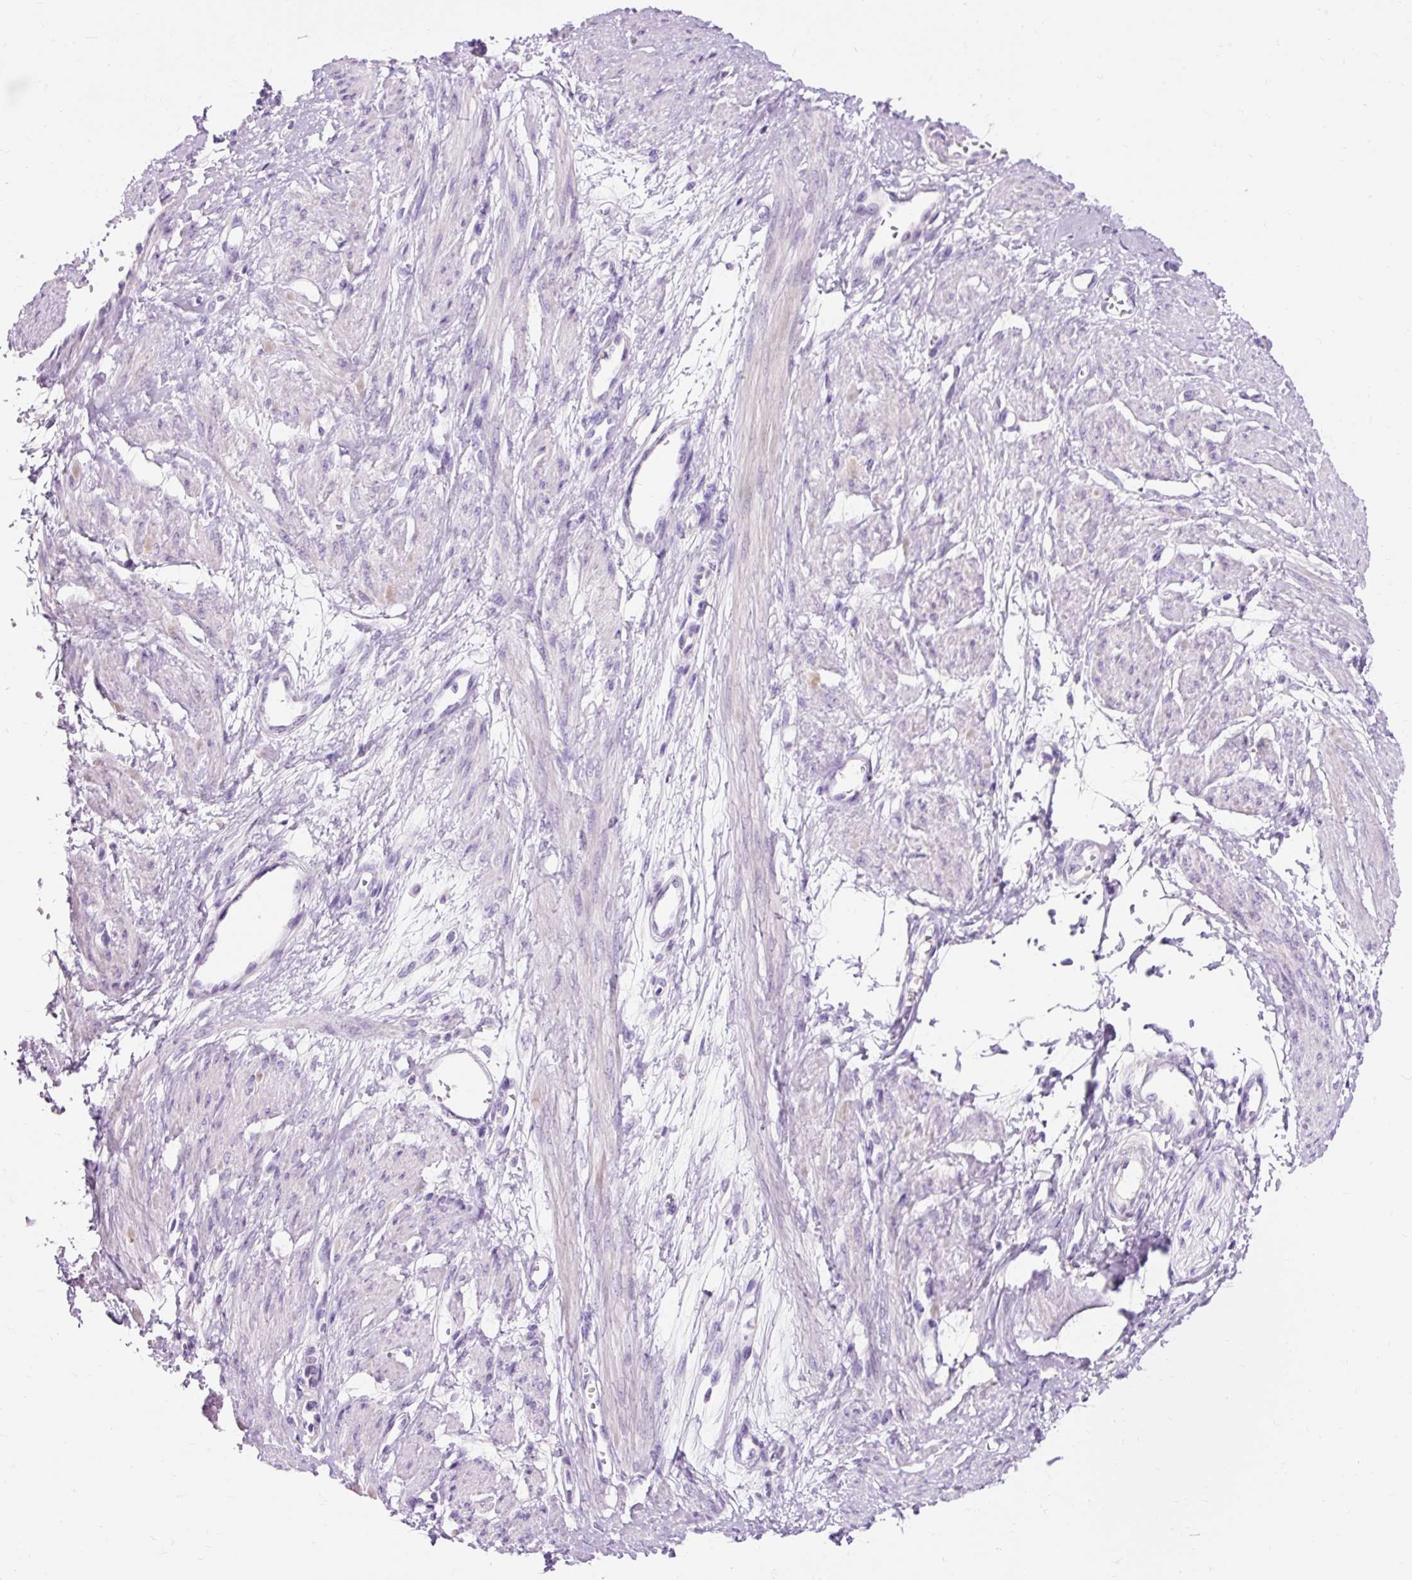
{"staining": {"intensity": "negative", "quantity": "none", "location": "none"}, "tissue": "smooth muscle", "cell_type": "Smooth muscle cells", "image_type": "normal", "snomed": [{"axis": "morphology", "description": "Normal tissue, NOS"}, {"axis": "topography", "description": "Smooth muscle"}, {"axis": "topography", "description": "Uterus"}], "caption": "Unremarkable smooth muscle was stained to show a protein in brown. There is no significant expression in smooth muscle cells. (Stains: DAB immunohistochemistry (IHC) with hematoxylin counter stain, Microscopy: brightfield microscopy at high magnification).", "gene": "CLDN25", "patient": {"sex": "female", "age": 39}}